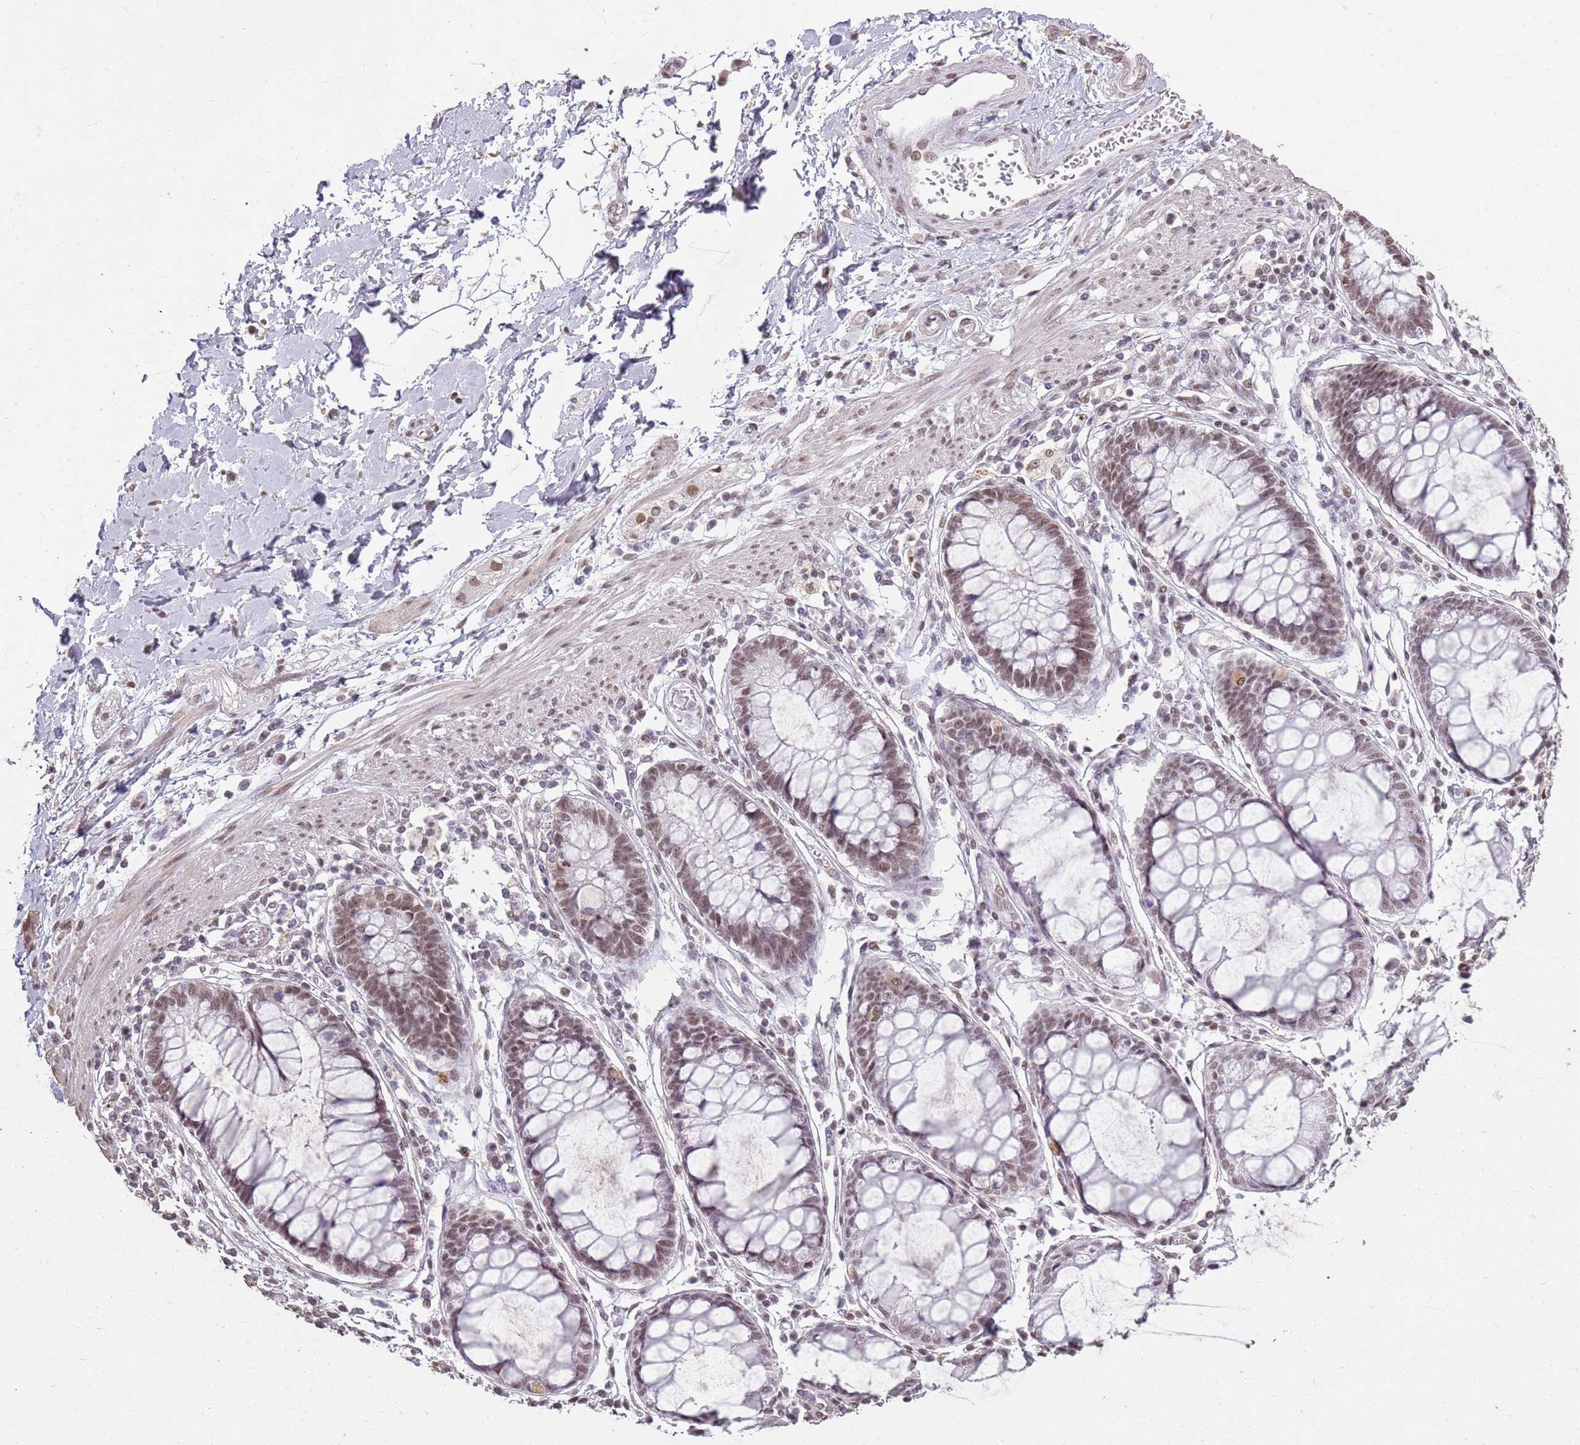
{"staining": {"intensity": "moderate", "quantity": ">75%", "location": "nuclear"}, "tissue": "ovarian cancer", "cell_type": "Tumor cells", "image_type": "cancer", "snomed": [{"axis": "morphology", "description": "Cystadenocarcinoma, mucinous, NOS"}, {"axis": "topography", "description": "Ovary"}], "caption": "Brown immunohistochemical staining in human ovarian cancer (mucinous cystadenocarcinoma) demonstrates moderate nuclear staining in approximately >75% of tumor cells. Nuclei are stained in blue.", "gene": "ARL14EP", "patient": {"sex": "female", "age": 39}}